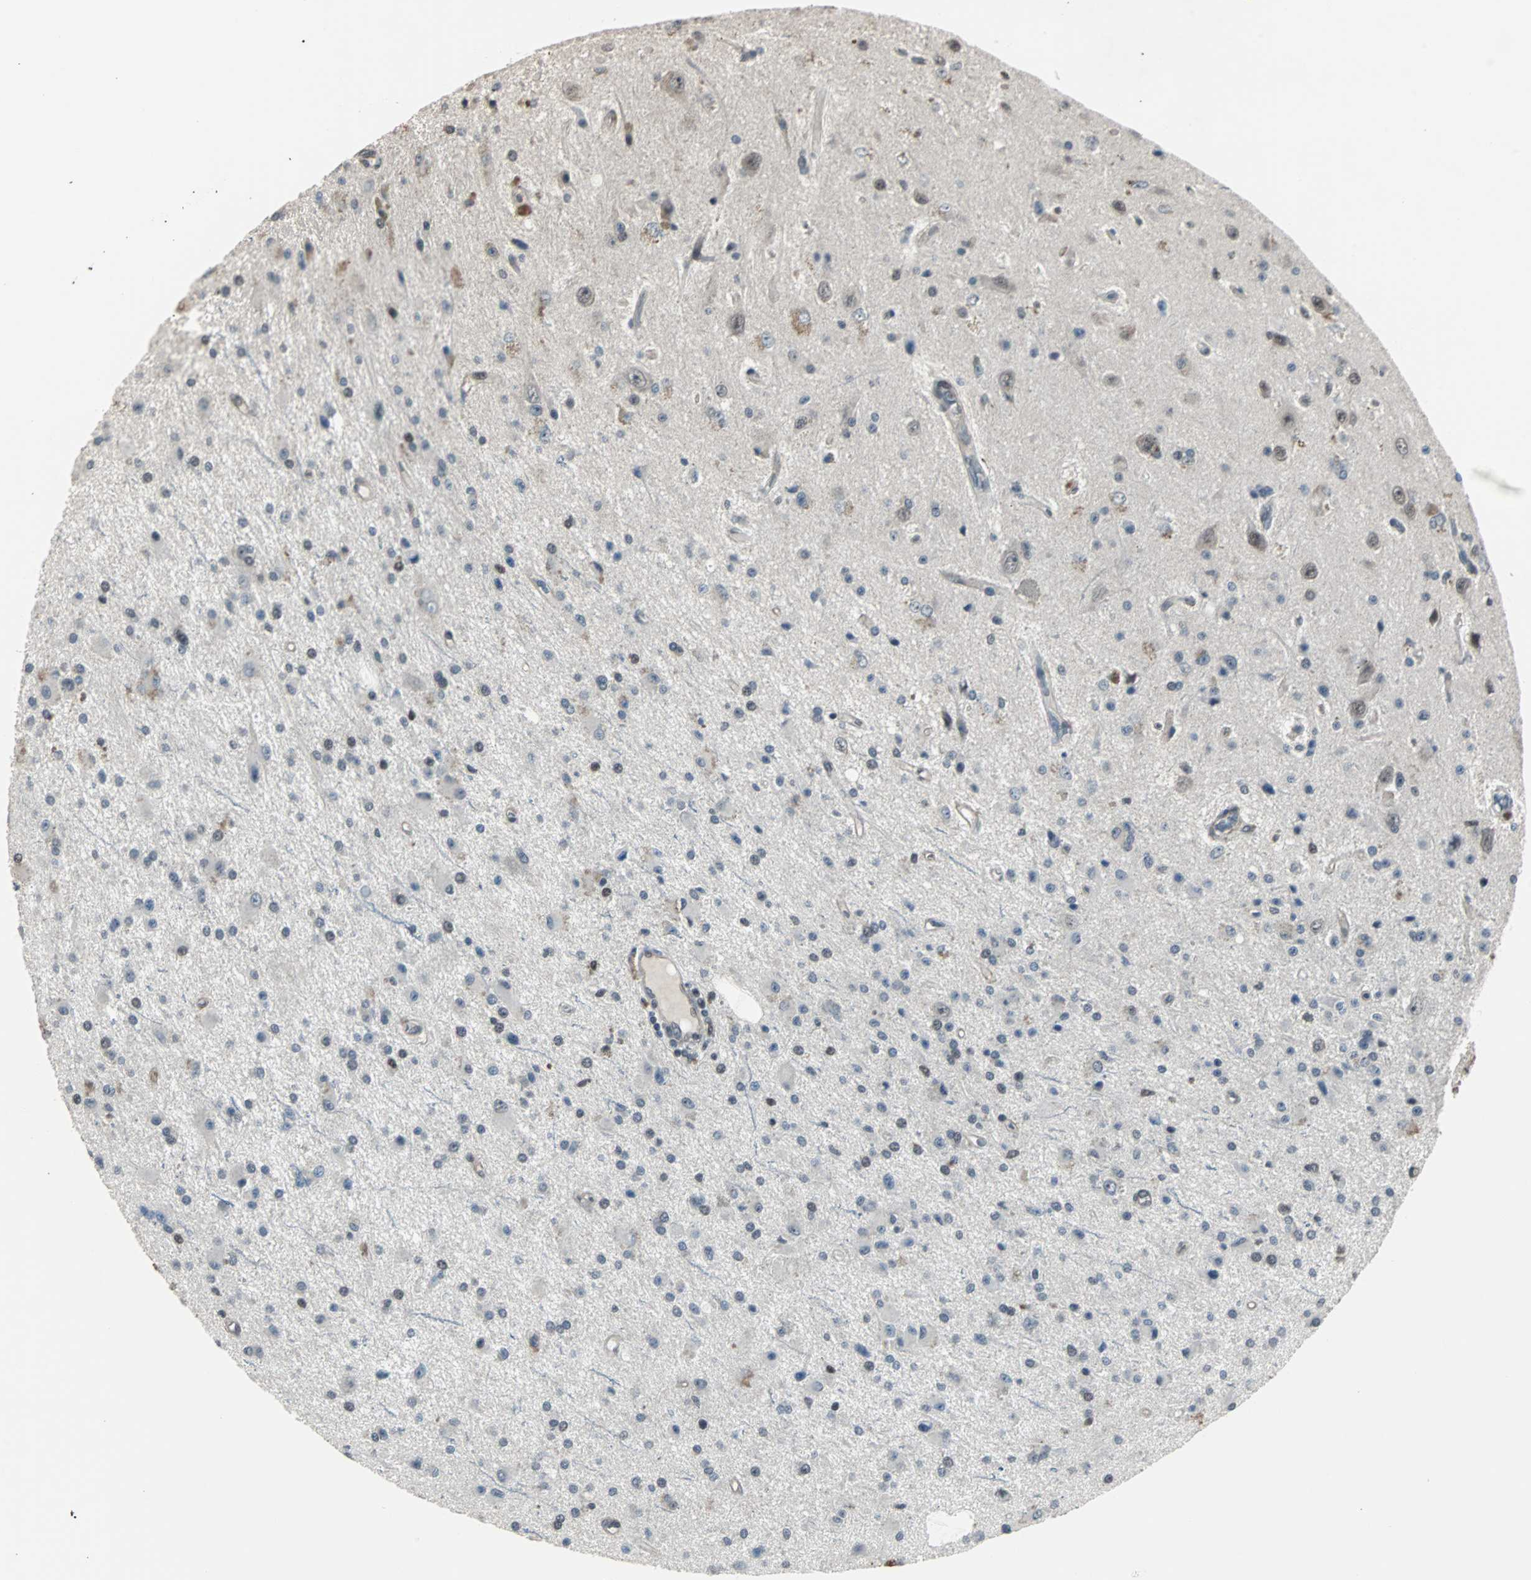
{"staining": {"intensity": "negative", "quantity": "none", "location": "none"}, "tissue": "glioma", "cell_type": "Tumor cells", "image_type": "cancer", "snomed": [{"axis": "morphology", "description": "Glioma, malignant, Low grade"}, {"axis": "topography", "description": "Brain"}], "caption": "Human malignant glioma (low-grade) stained for a protein using immunohistochemistry shows no staining in tumor cells.", "gene": "MKX", "patient": {"sex": "male", "age": 58}}